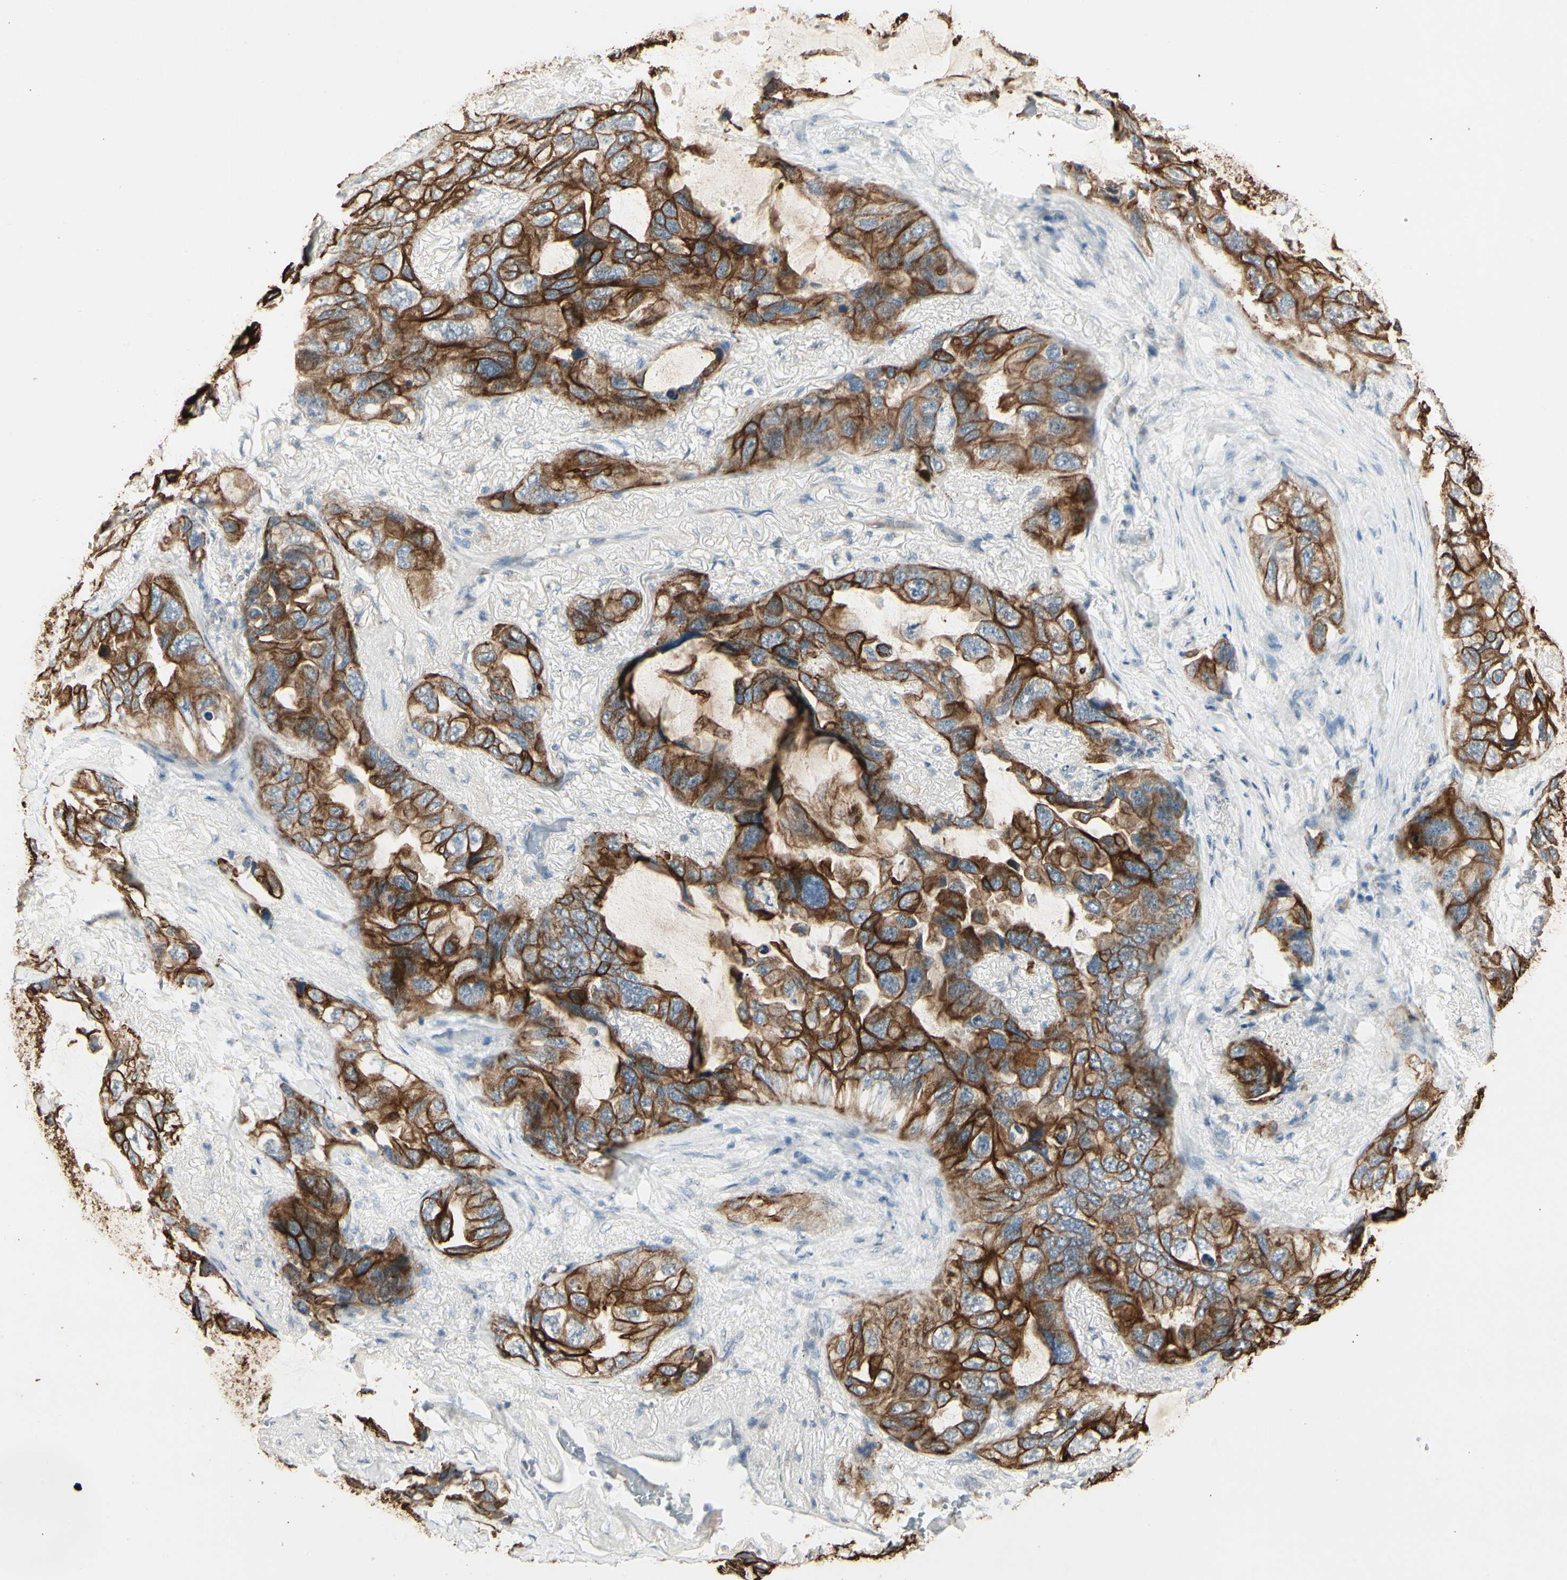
{"staining": {"intensity": "strong", "quantity": ">75%", "location": "cytoplasmic/membranous"}, "tissue": "lung cancer", "cell_type": "Tumor cells", "image_type": "cancer", "snomed": [{"axis": "morphology", "description": "Squamous cell carcinoma, NOS"}, {"axis": "topography", "description": "Lung"}], "caption": "Immunohistochemical staining of human lung cancer (squamous cell carcinoma) exhibits strong cytoplasmic/membranous protein expression in about >75% of tumor cells.", "gene": "SKIL", "patient": {"sex": "female", "age": 73}}